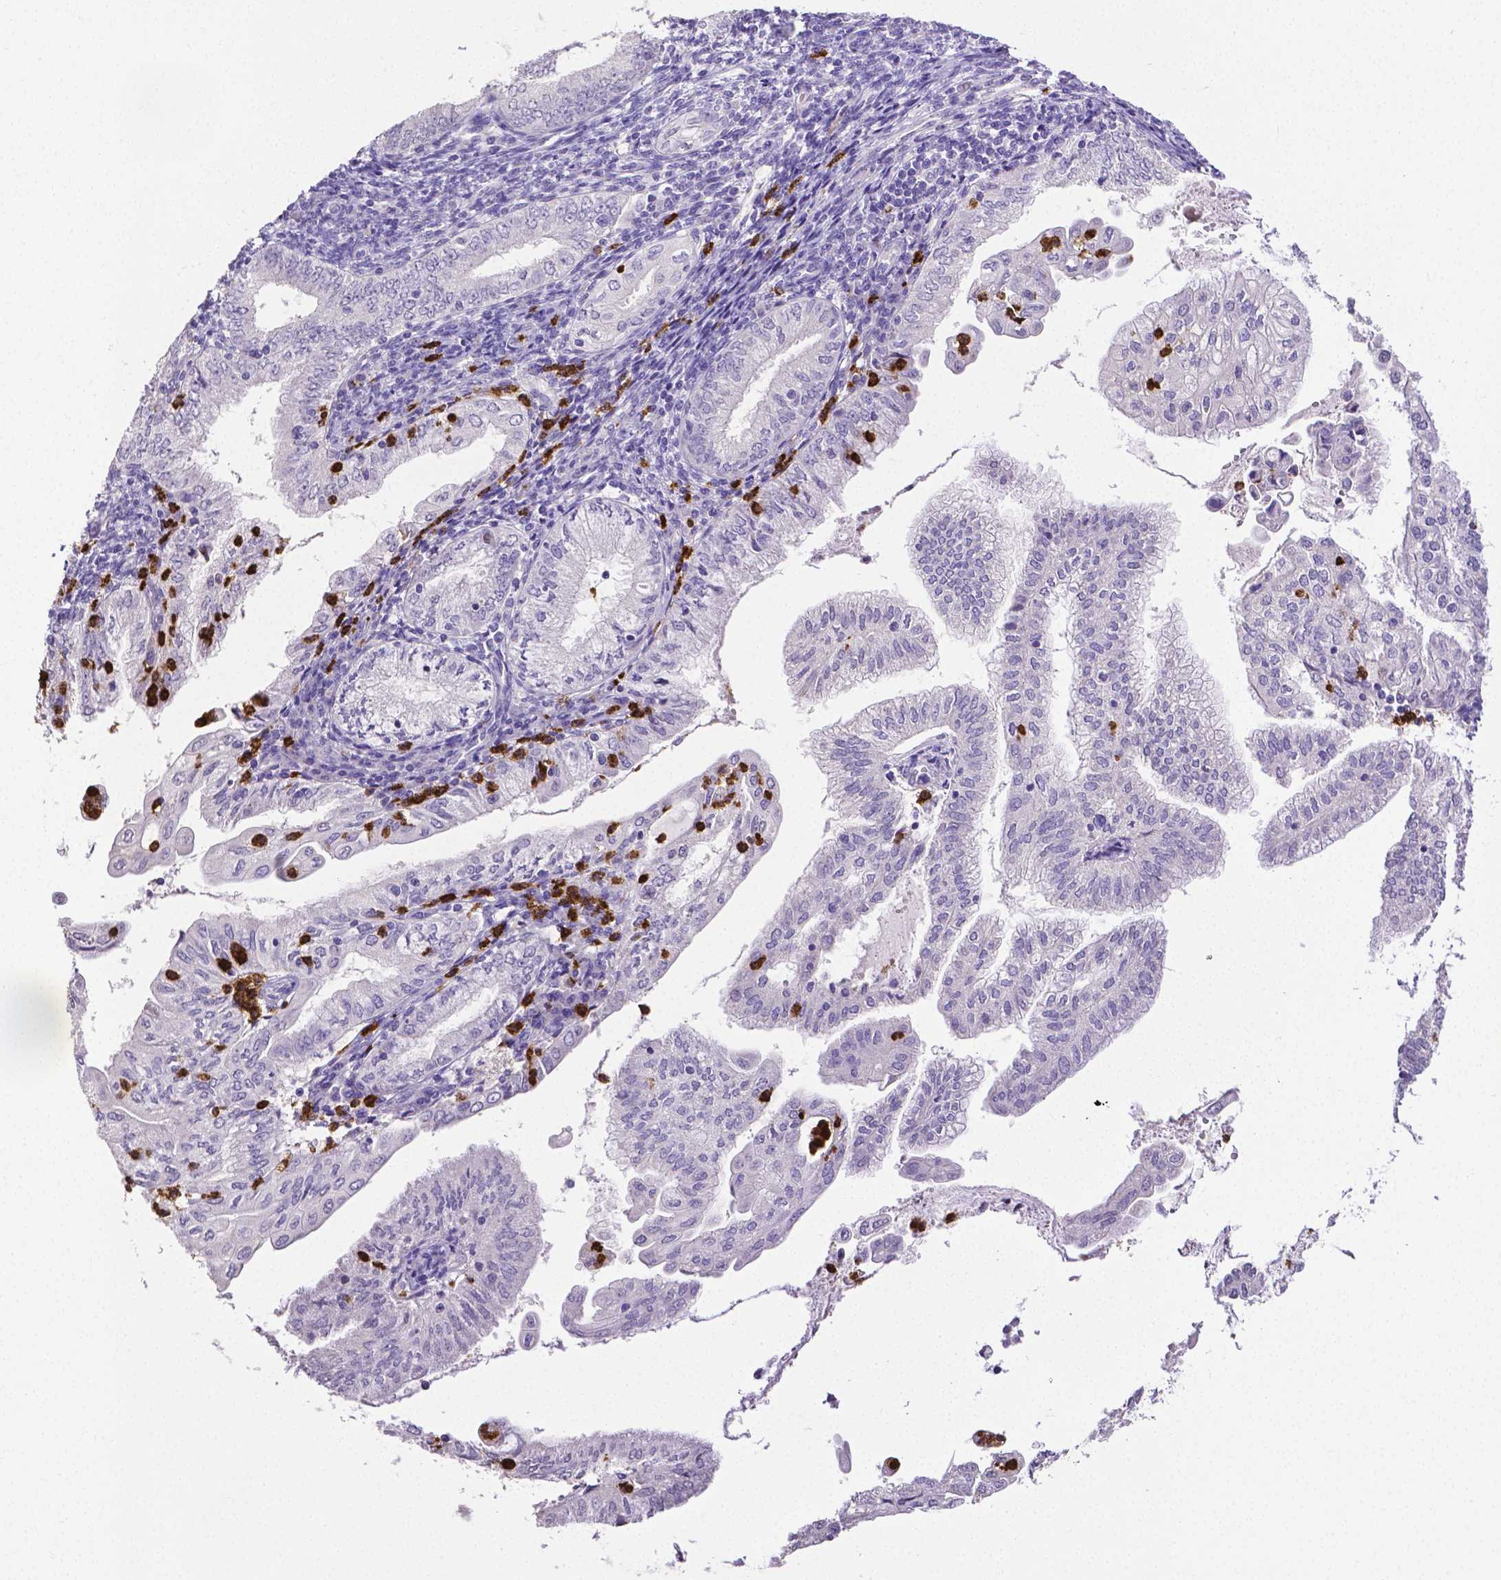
{"staining": {"intensity": "negative", "quantity": "none", "location": "none"}, "tissue": "endometrial cancer", "cell_type": "Tumor cells", "image_type": "cancer", "snomed": [{"axis": "morphology", "description": "Adenocarcinoma, NOS"}, {"axis": "topography", "description": "Endometrium"}], "caption": "The histopathology image reveals no staining of tumor cells in adenocarcinoma (endometrial).", "gene": "MMP9", "patient": {"sex": "female", "age": 55}}